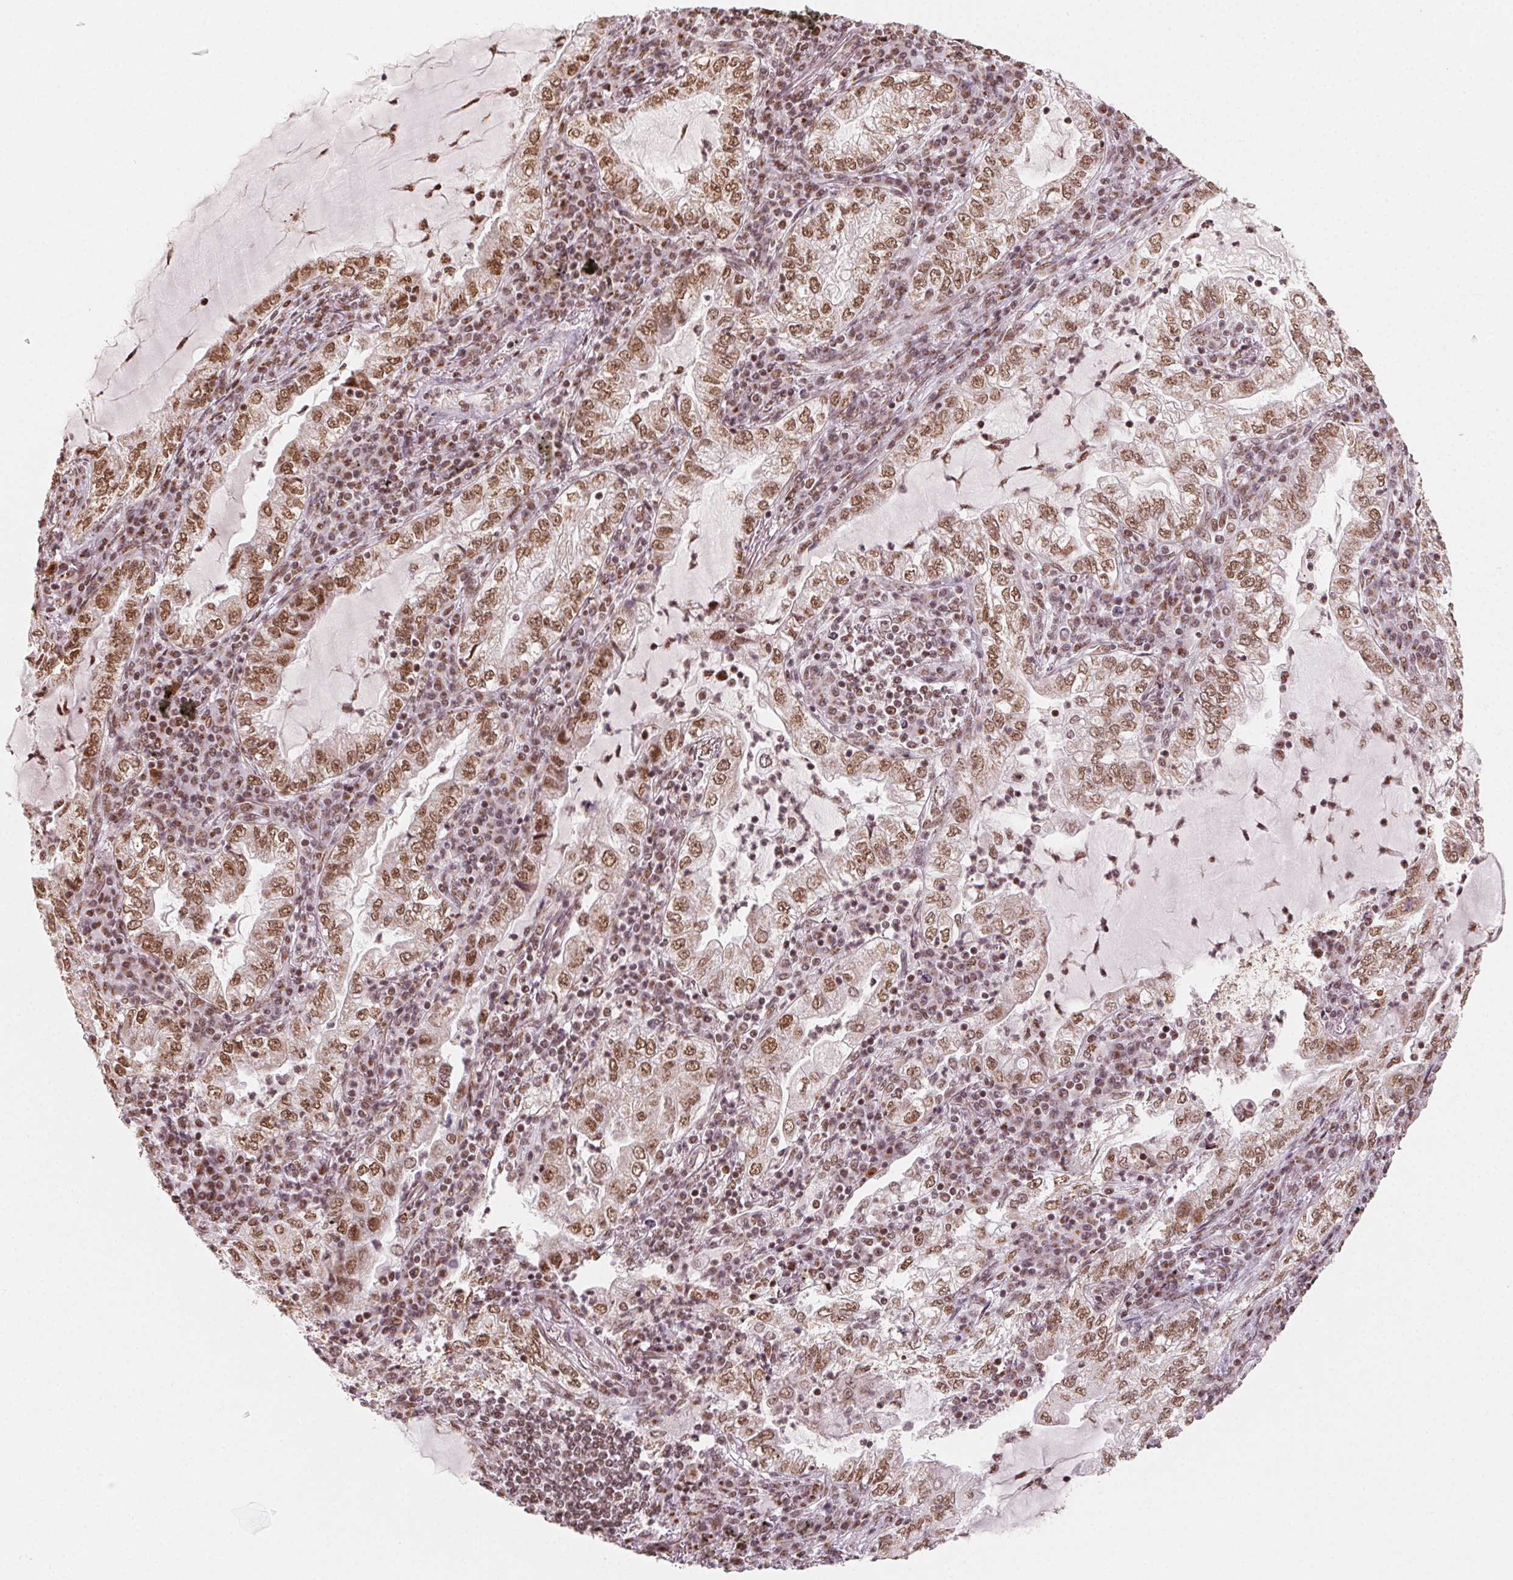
{"staining": {"intensity": "moderate", "quantity": ">75%", "location": "nuclear"}, "tissue": "lung cancer", "cell_type": "Tumor cells", "image_type": "cancer", "snomed": [{"axis": "morphology", "description": "Adenocarcinoma, NOS"}, {"axis": "topography", "description": "Lung"}], "caption": "The image exhibits immunohistochemical staining of lung cancer. There is moderate nuclear positivity is appreciated in approximately >75% of tumor cells.", "gene": "TOPORS", "patient": {"sex": "female", "age": 73}}